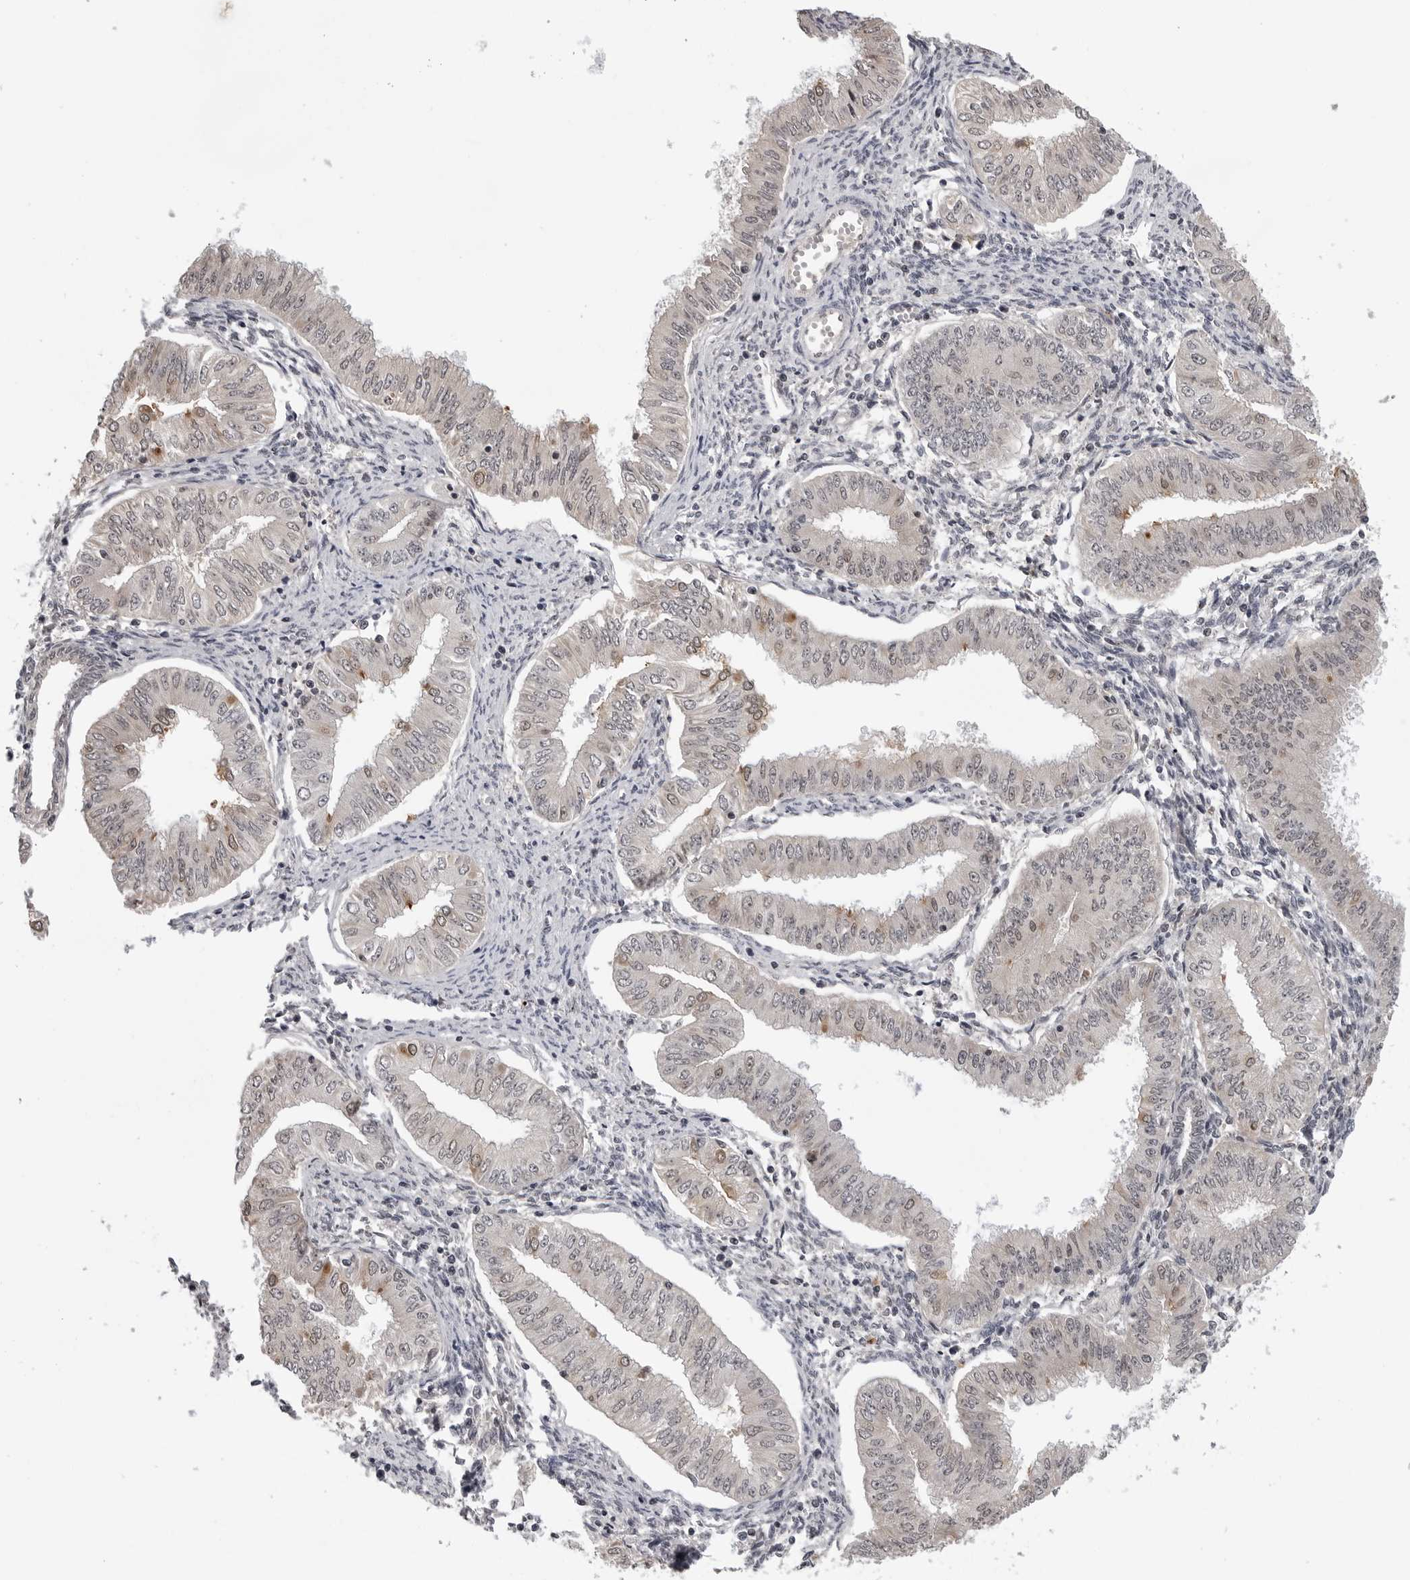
{"staining": {"intensity": "moderate", "quantity": "<25%", "location": "cytoplasmic/membranous,nuclear"}, "tissue": "endometrial cancer", "cell_type": "Tumor cells", "image_type": "cancer", "snomed": [{"axis": "morphology", "description": "Normal tissue, NOS"}, {"axis": "morphology", "description": "Adenocarcinoma, NOS"}, {"axis": "topography", "description": "Endometrium"}], "caption": "Immunohistochemistry (IHC) of endometrial adenocarcinoma reveals low levels of moderate cytoplasmic/membranous and nuclear staining in approximately <25% of tumor cells.", "gene": "CDK20", "patient": {"sex": "female", "age": 53}}